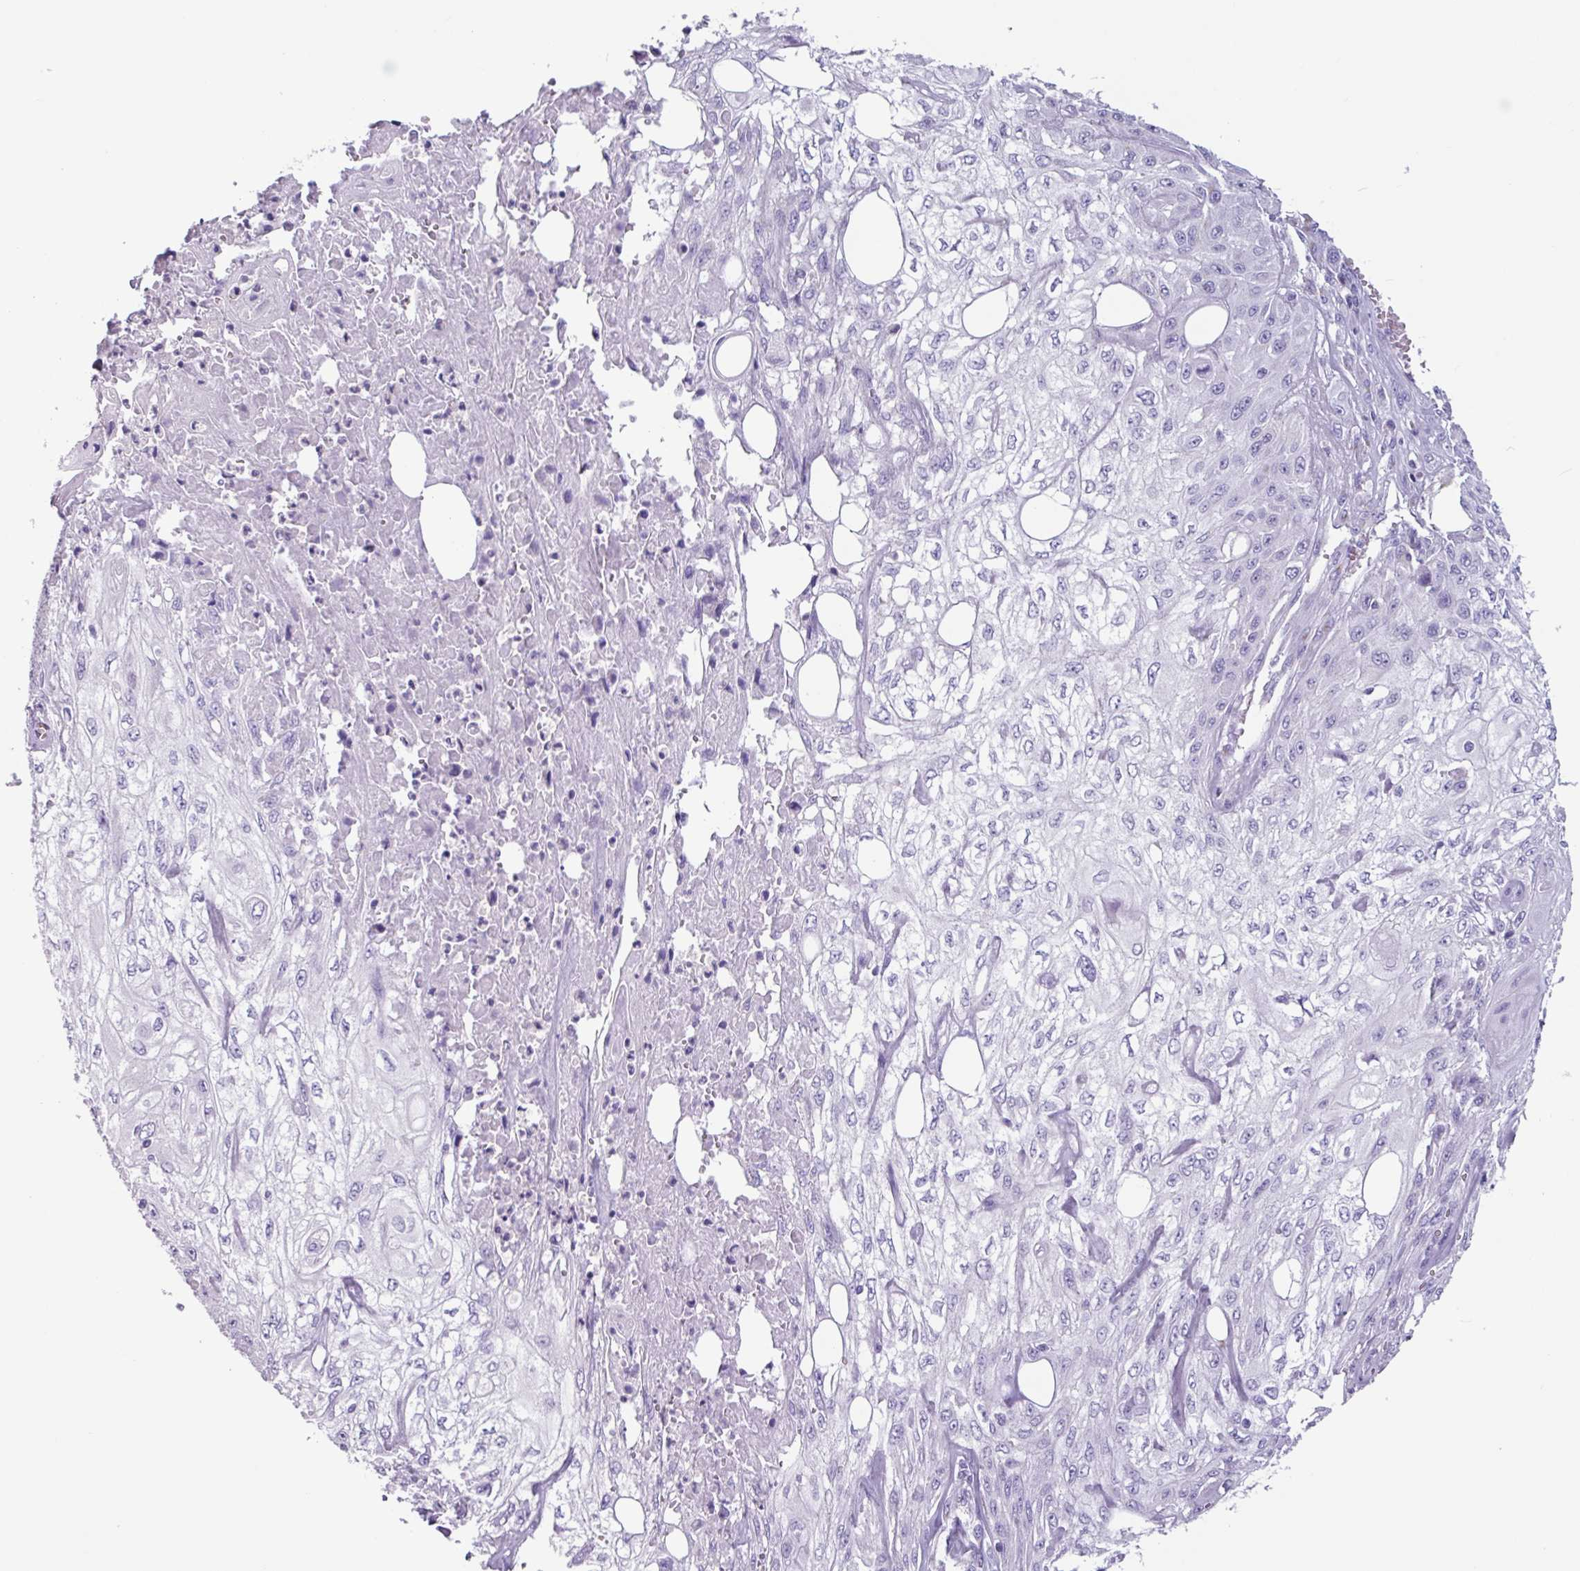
{"staining": {"intensity": "negative", "quantity": "none", "location": "none"}, "tissue": "skin cancer", "cell_type": "Tumor cells", "image_type": "cancer", "snomed": [{"axis": "morphology", "description": "Squamous cell carcinoma, NOS"}, {"axis": "morphology", "description": "Squamous cell carcinoma, metastatic, NOS"}, {"axis": "topography", "description": "Skin"}, {"axis": "topography", "description": "Lymph node"}], "caption": "Immunohistochemical staining of skin cancer (metastatic squamous cell carcinoma) exhibits no significant expression in tumor cells.", "gene": "ADGRE1", "patient": {"sex": "male", "age": 75}}